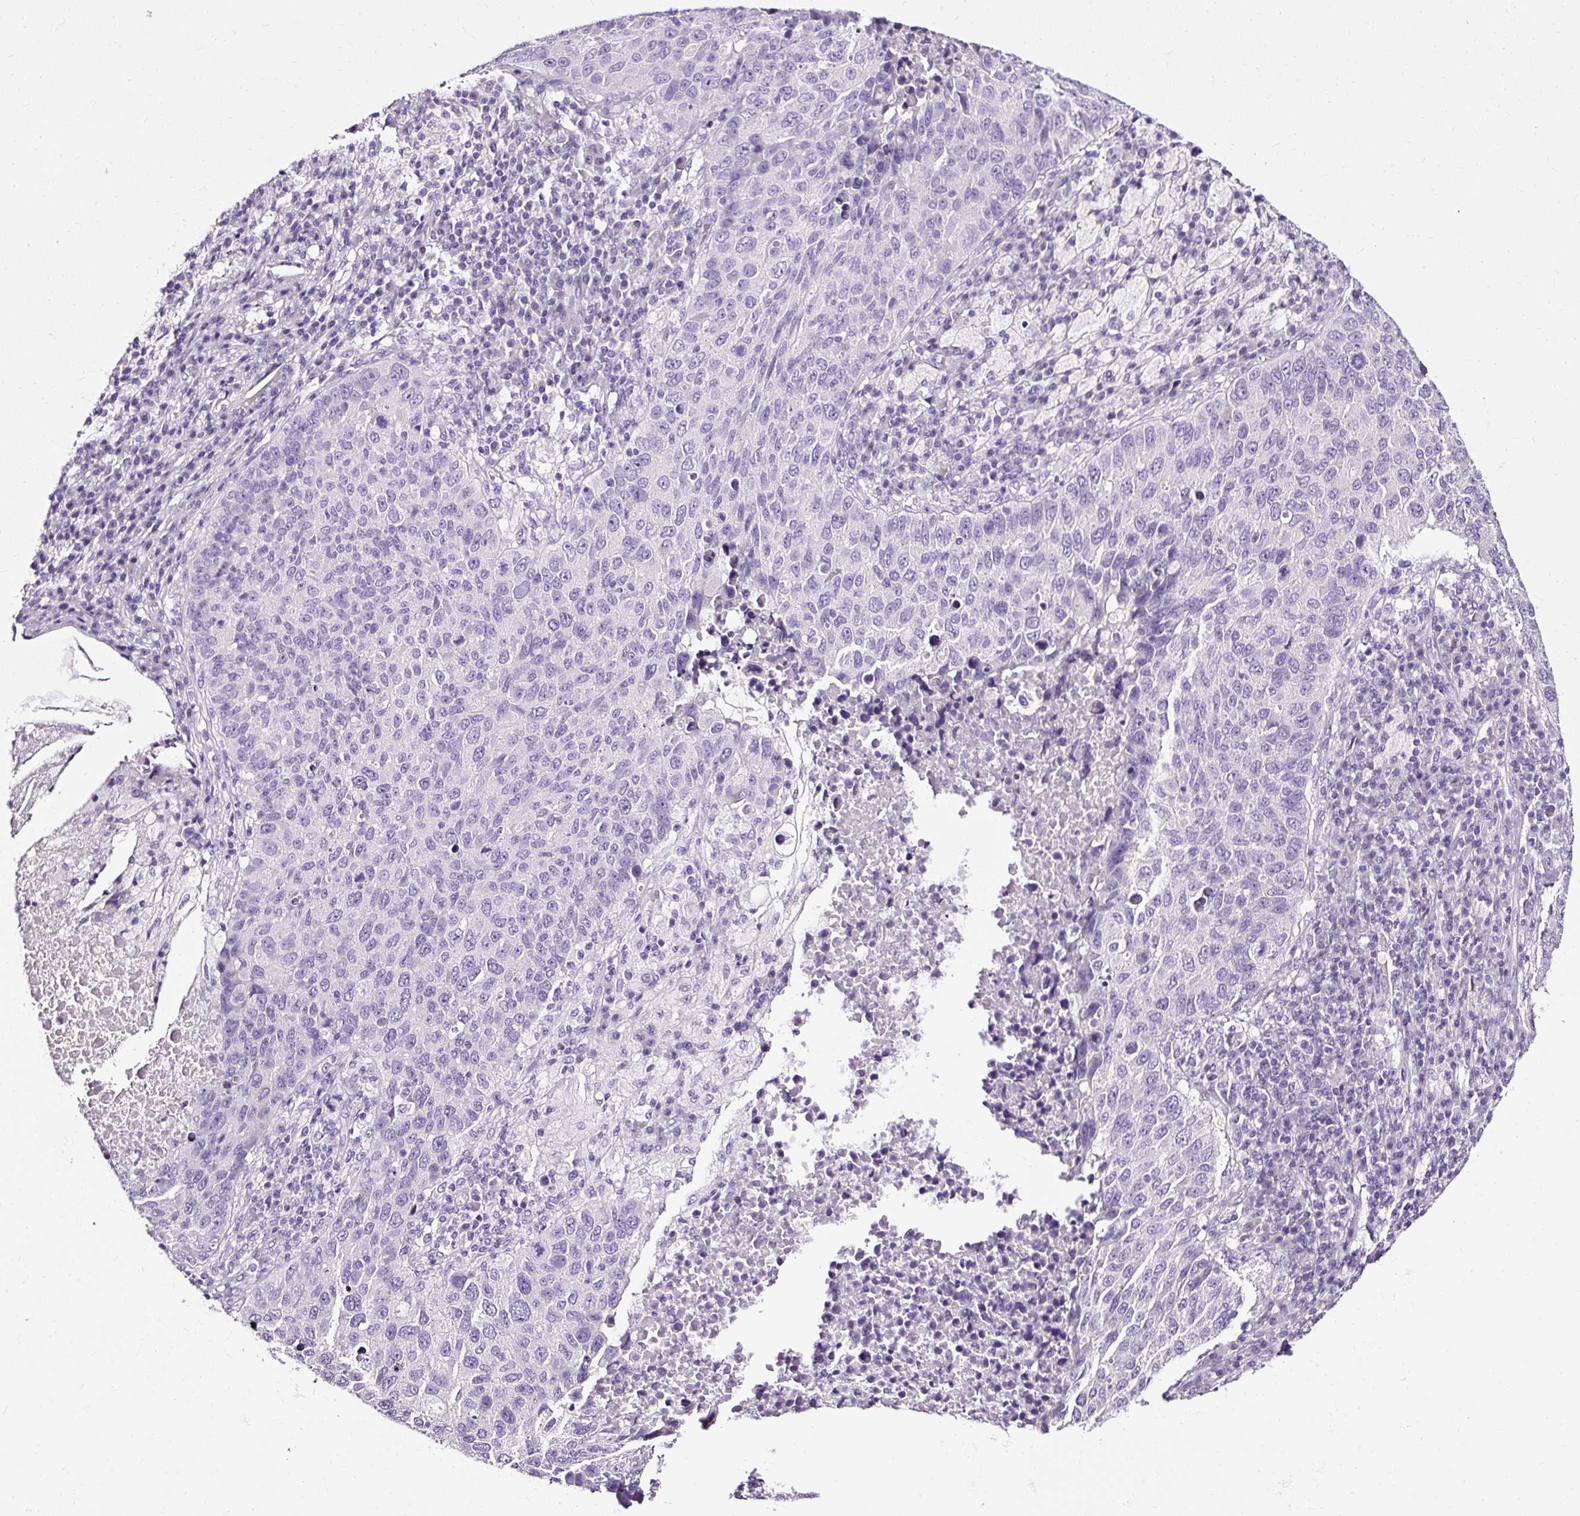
{"staining": {"intensity": "negative", "quantity": "none", "location": "none"}, "tissue": "lung cancer", "cell_type": "Tumor cells", "image_type": "cancer", "snomed": [{"axis": "morphology", "description": "Squamous cell carcinoma, NOS"}, {"axis": "topography", "description": "Lung"}], "caption": "Immunohistochemistry of squamous cell carcinoma (lung) shows no staining in tumor cells. (Brightfield microscopy of DAB (3,3'-diaminobenzidine) immunohistochemistry (IHC) at high magnification).", "gene": "ATP2A1", "patient": {"sex": "male", "age": 73}}